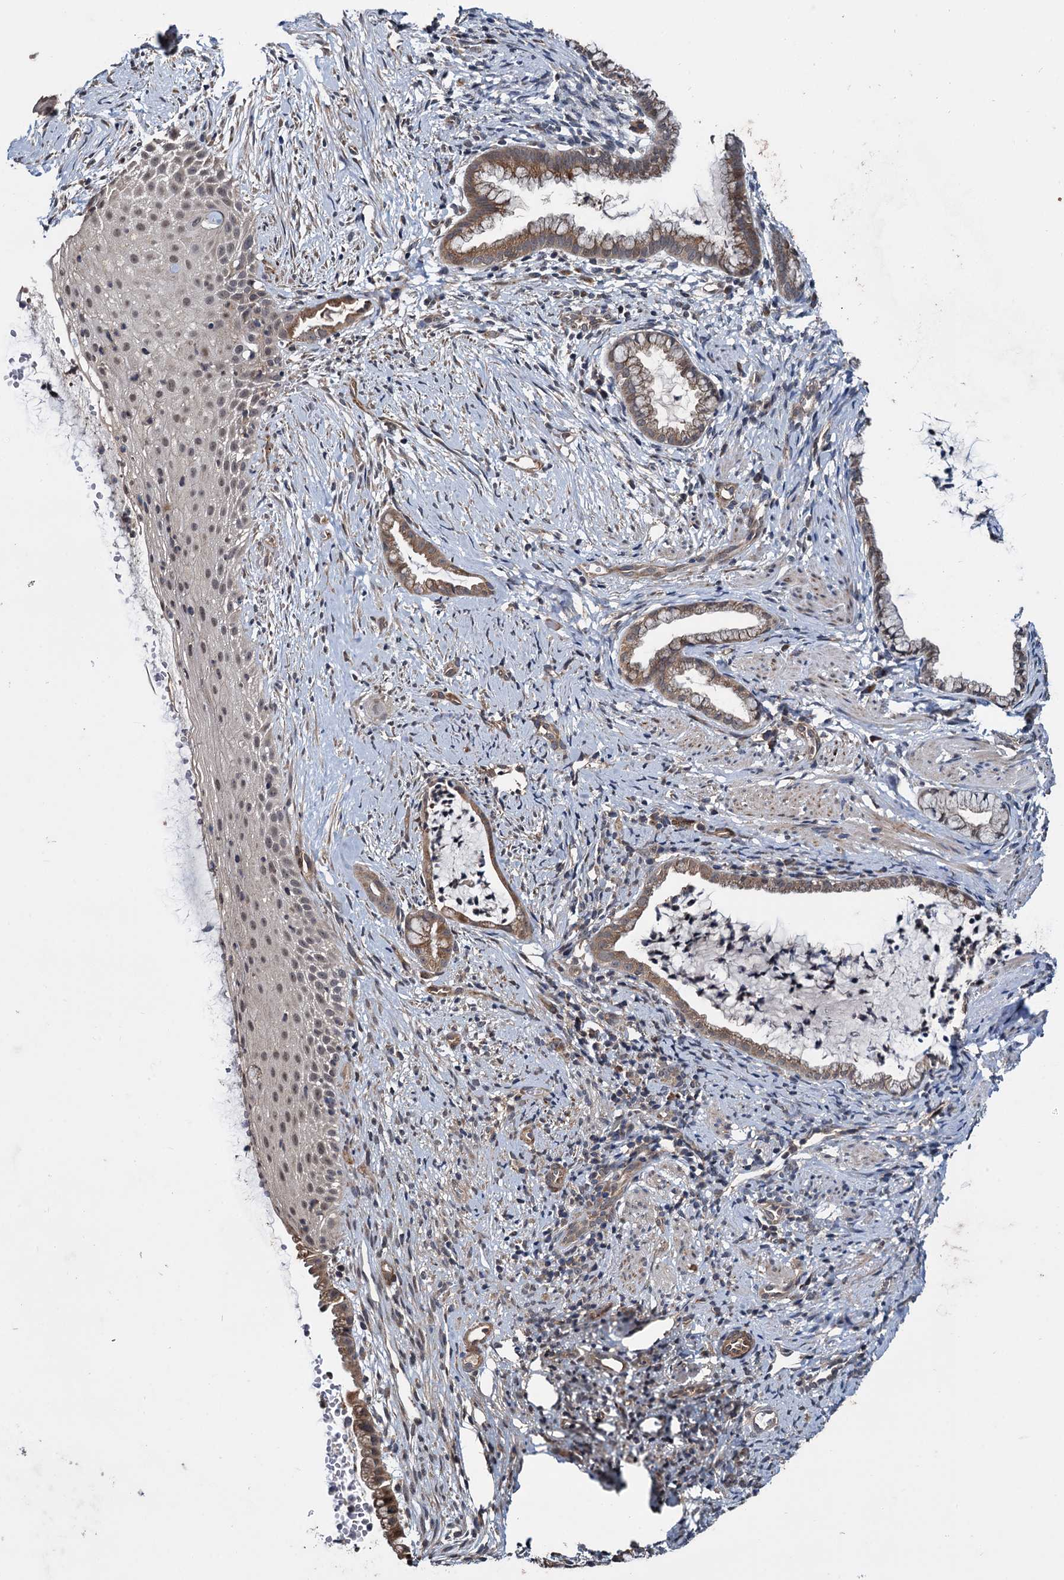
{"staining": {"intensity": "weak", "quantity": ">75%", "location": "cytoplasmic/membranous"}, "tissue": "cervix", "cell_type": "Glandular cells", "image_type": "normal", "snomed": [{"axis": "morphology", "description": "Normal tissue, NOS"}, {"axis": "topography", "description": "Cervix"}], "caption": "A brown stain highlights weak cytoplasmic/membranous expression of a protein in glandular cells of normal human cervix.", "gene": "ARHGAP42", "patient": {"sex": "female", "age": 36}}